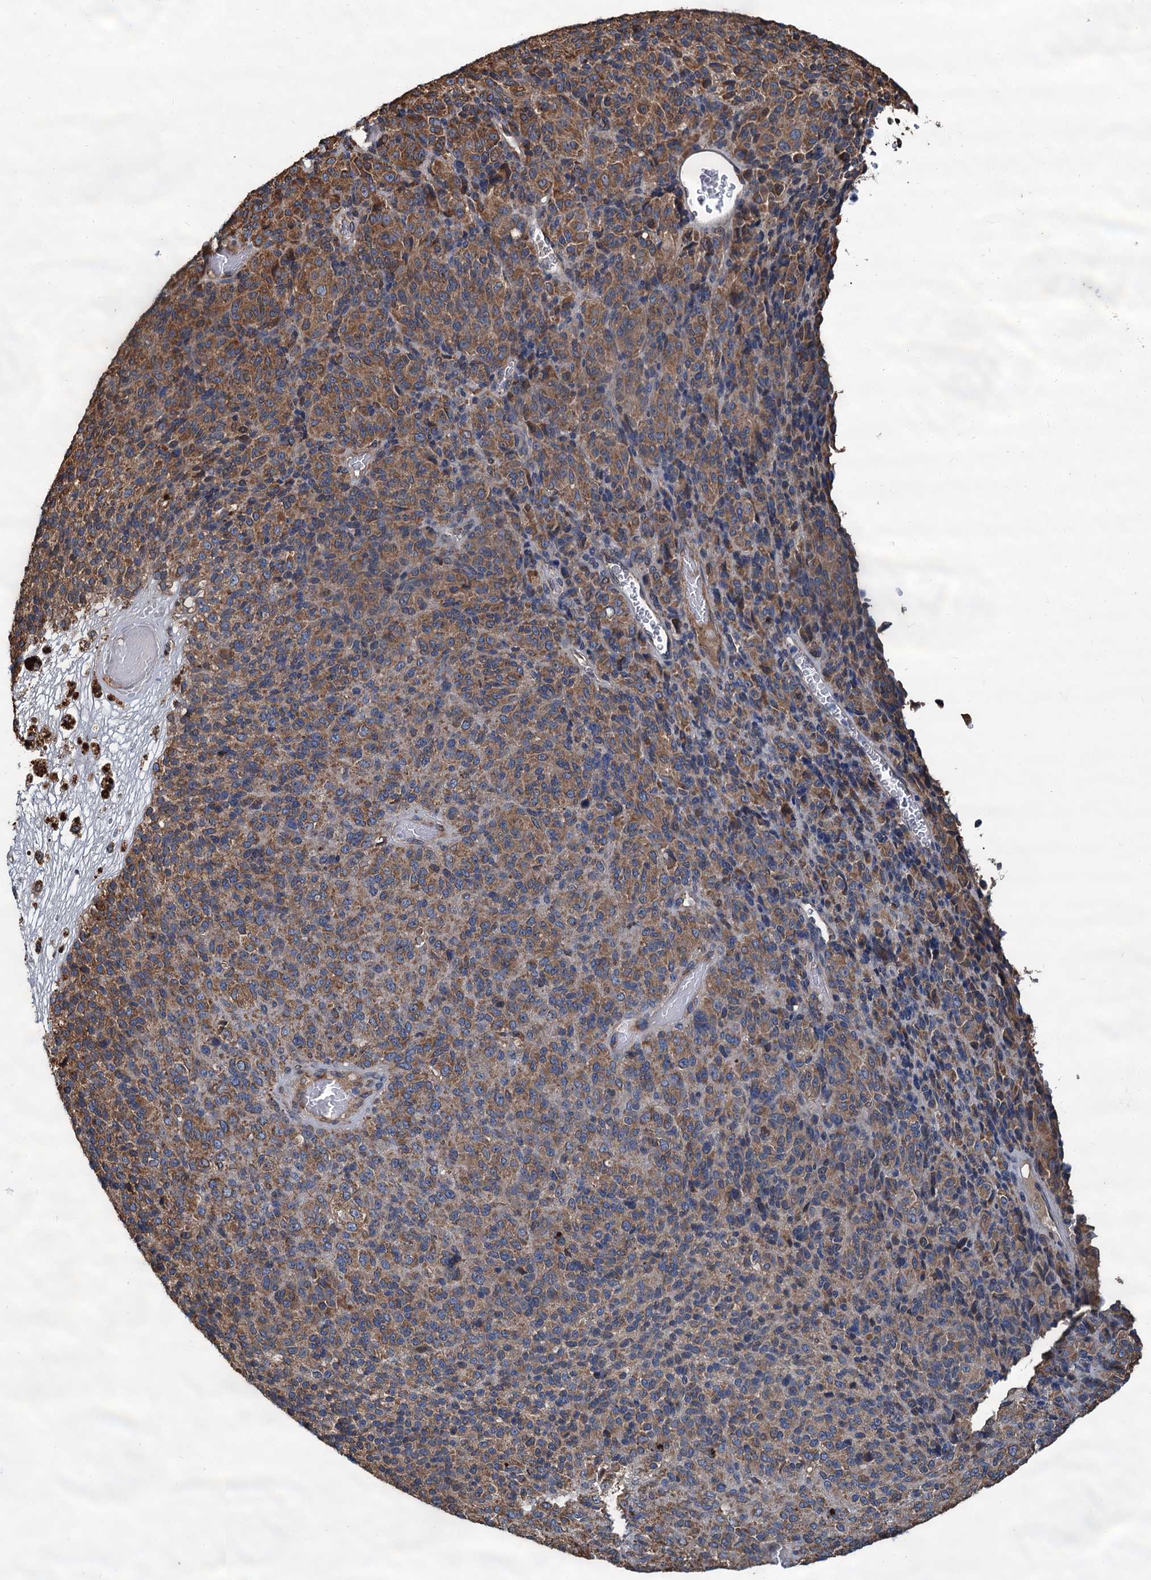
{"staining": {"intensity": "moderate", "quantity": ">75%", "location": "cytoplasmic/membranous"}, "tissue": "melanoma", "cell_type": "Tumor cells", "image_type": "cancer", "snomed": [{"axis": "morphology", "description": "Malignant melanoma, Metastatic site"}, {"axis": "topography", "description": "Brain"}], "caption": "IHC histopathology image of neoplastic tissue: melanoma stained using immunohistochemistry (IHC) exhibits medium levels of moderate protein expression localized specifically in the cytoplasmic/membranous of tumor cells, appearing as a cytoplasmic/membranous brown color.", "gene": "LINS1", "patient": {"sex": "female", "age": 56}}